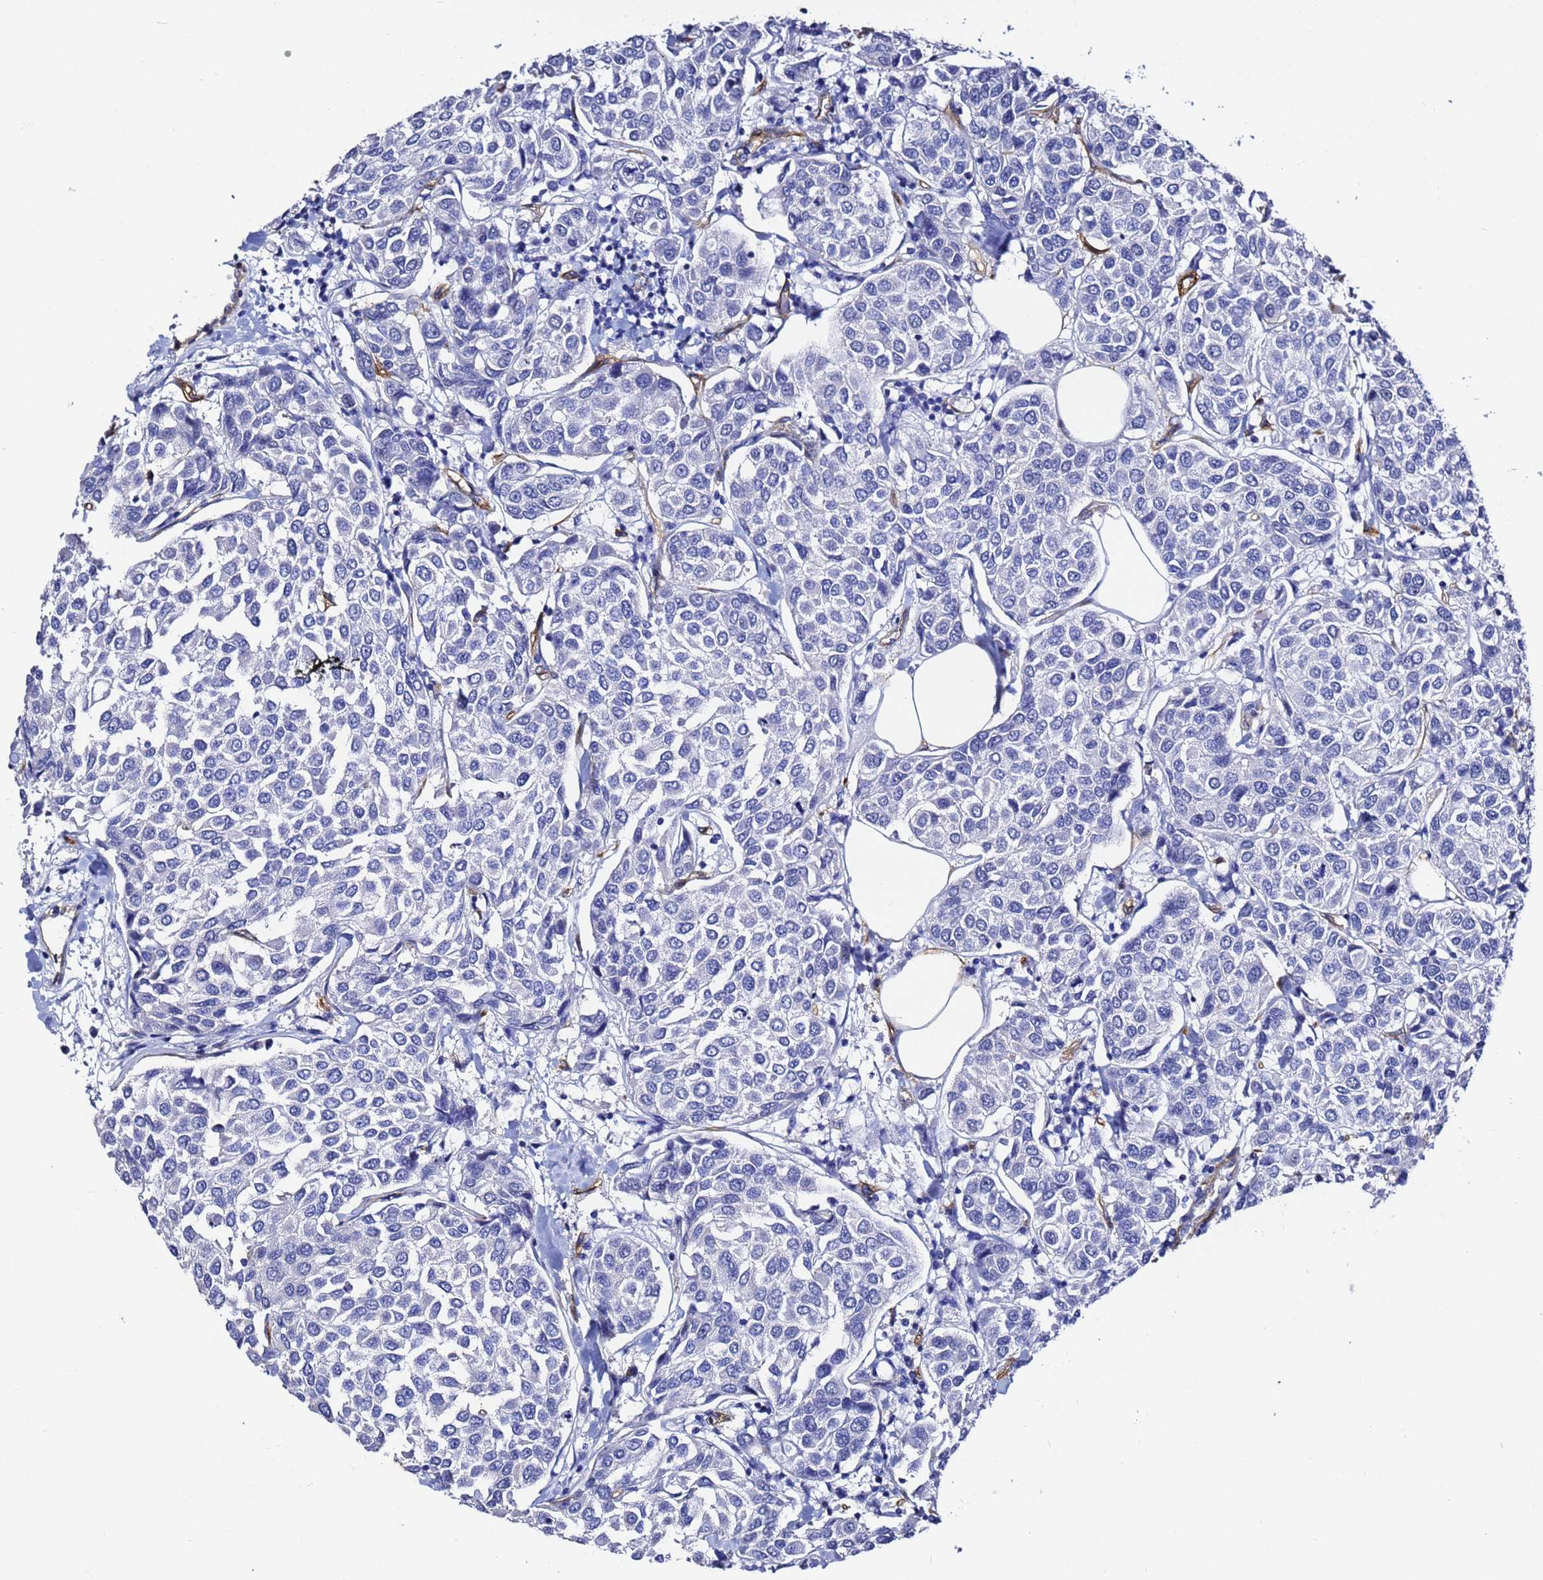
{"staining": {"intensity": "negative", "quantity": "none", "location": "none"}, "tissue": "breast cancer", "cell_type": "Tumor cells", "image_type": "cancer", "snomed": [{"axis": "morphology", "description": "Duct carcinoma"}, {"axis": "topography", "description": "Breast"}], "caption": "Histopathology image shows no significant protein staining in tumor cells of breast cancer.", "gene": "DEFB104A", "patient": {"sex": "female", "age": 55}}